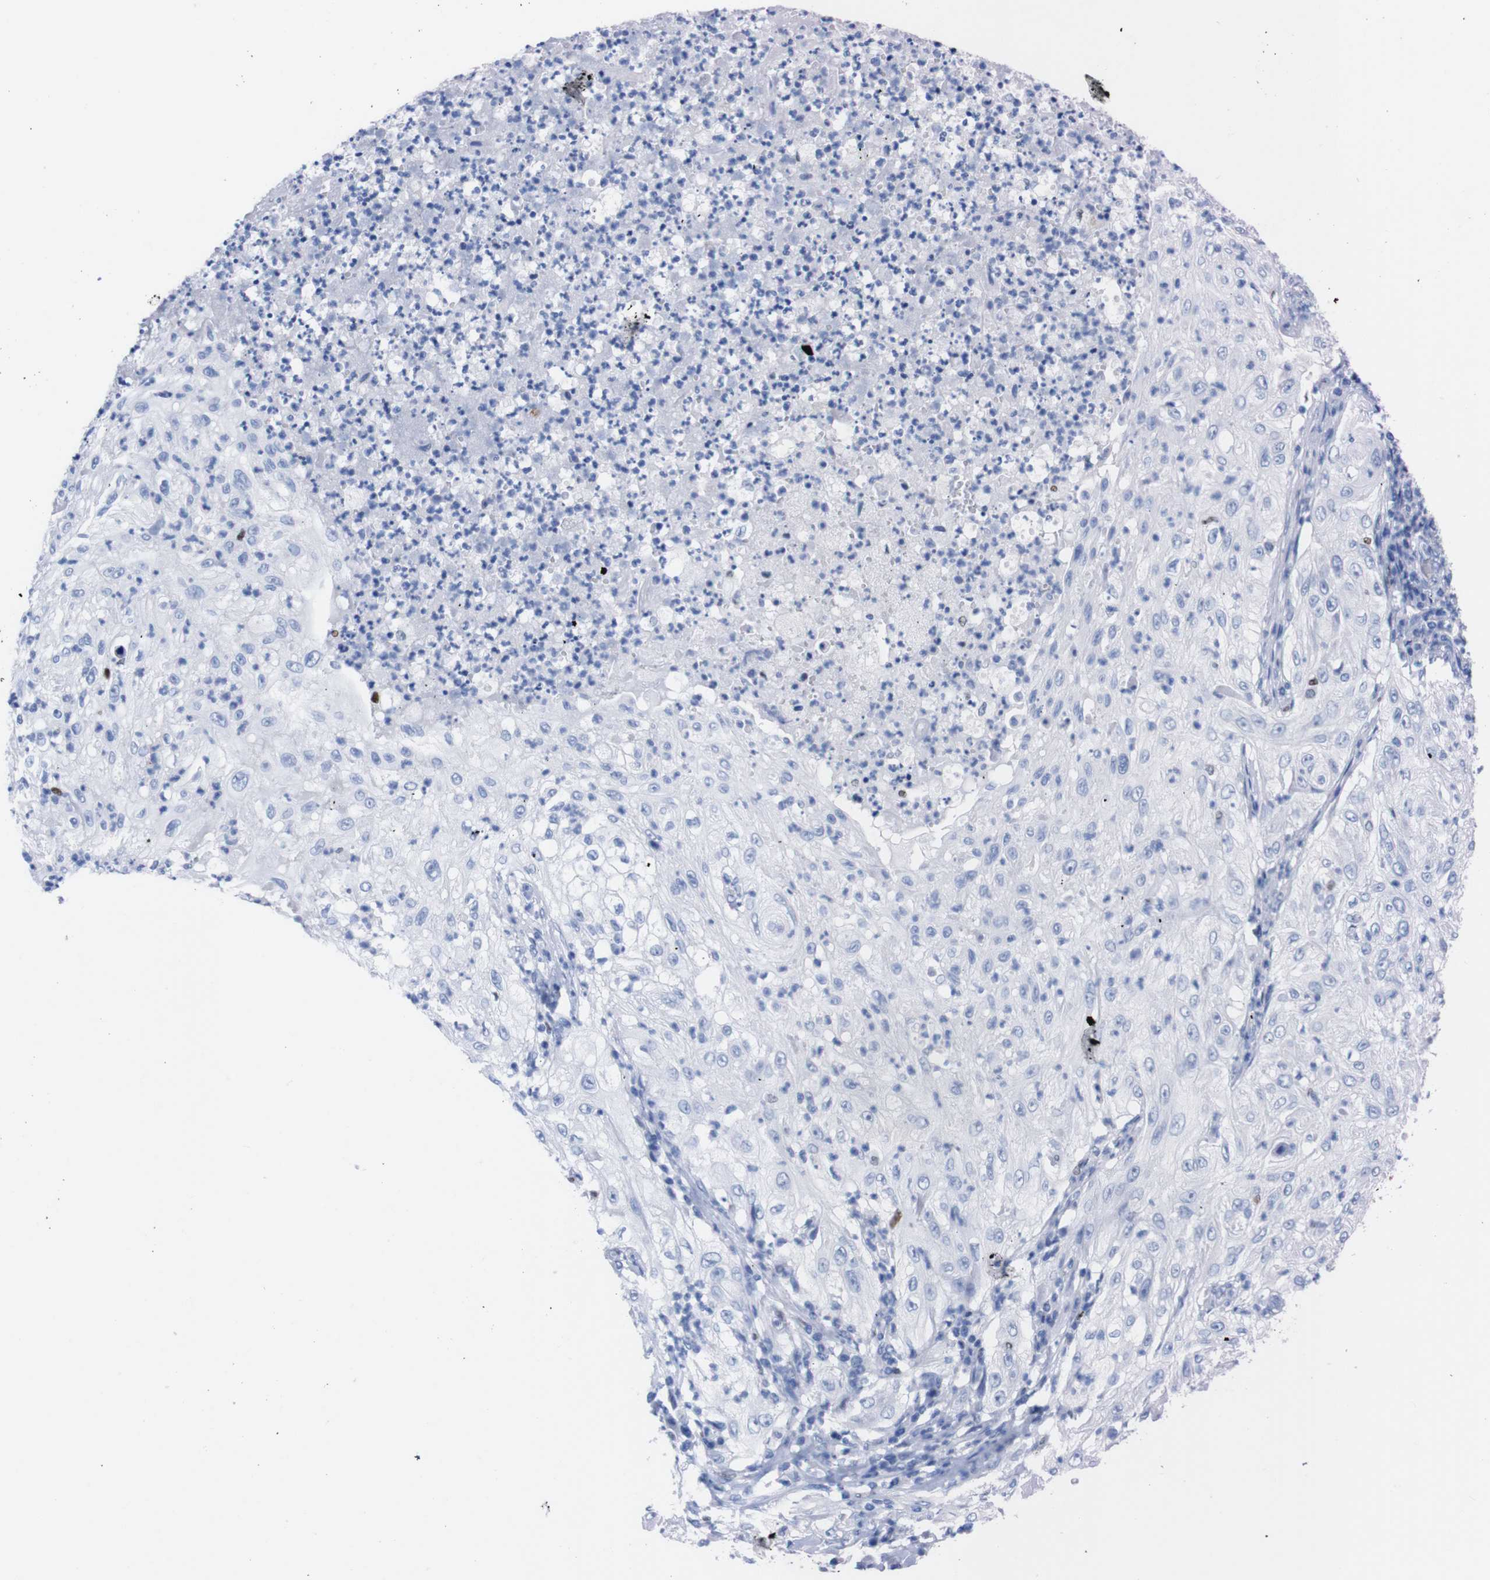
{"staining": {"intensity": "negative", "quantity": "none", "location": "none"}, "tissue": "lung cancer", "cell_type": "Tumor cells", "image_type": "cancer", "snomed": [{"axis": "morphology", "description": "Inflammation, NOS"}, {"axis": "morphology", "description": "Squamous cell carcinoma, NOS"}, {"axis": "topography", "description": "Lymph node"}, {"axis": "topography", "description": "Soft tissue"}, {"axis": "topography", "description": "Lung"}], "caption": "A histopathology image of human lung cancer is negative for staining in tumor cells.", "gene": "P2RY12", "patient": {"sex": "male", "age": 66}}